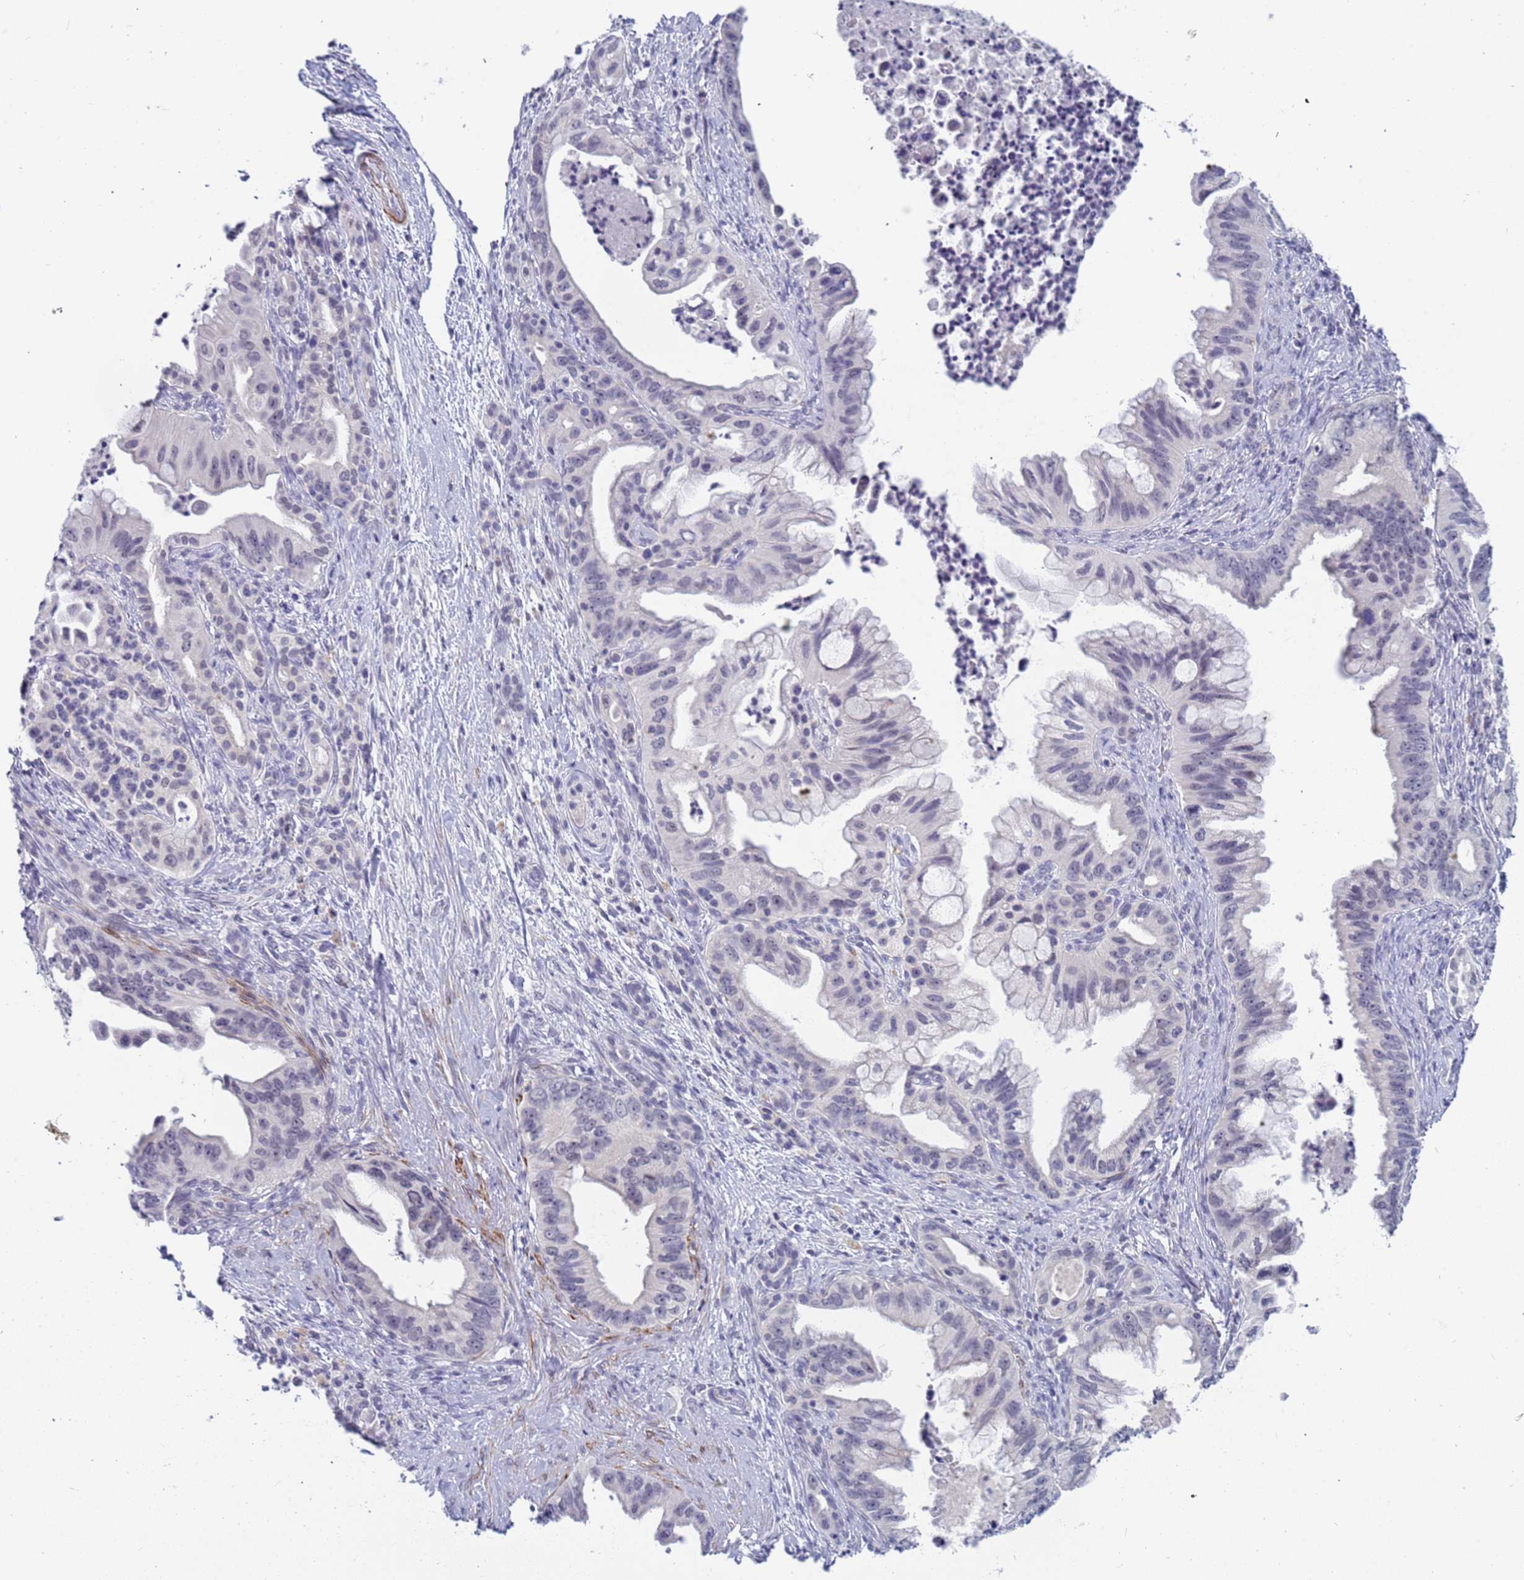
{"staining": {"intensity": "negative", "quantity": "none", "location": "none"}, "tissue": "pancreatic cancer", "cell_type": "Tumor cells", "image_type": "cancer", "snomed": [{"axis": "morphology", "description": "Adenocarcinoma, NOS"}, {"axis": "topography", "description": "Pancreas"}], "caption": "IHC photomicrograph of neoplastic tissue: human pancreatic adenocarcinoma stained with DAB (3,3'-diaminobenzidine) shows no significant protein staining in tumor cells.", "gene": "CXorf65", "patient": {"sex": "male", "age": 58}}